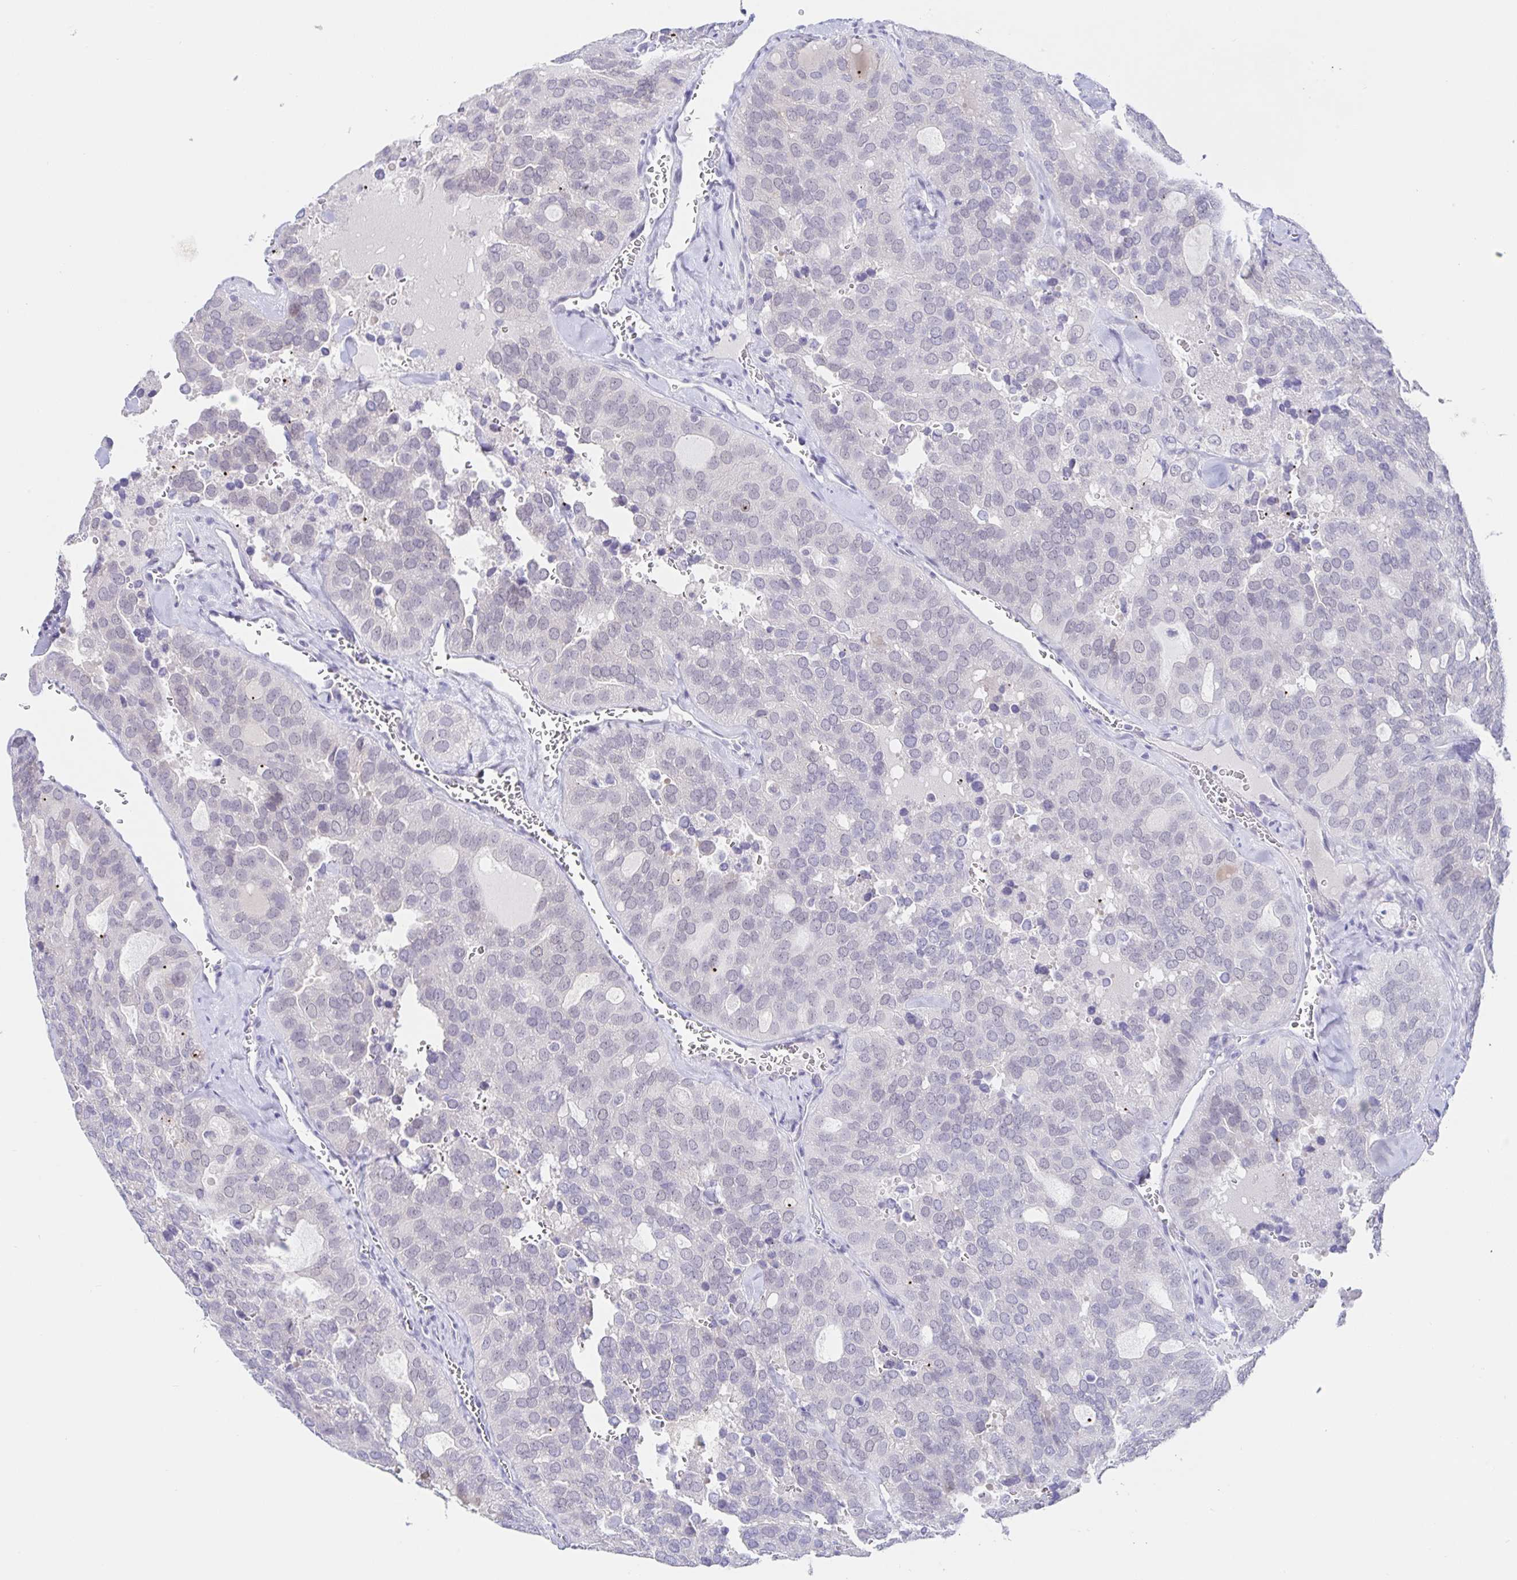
{"staining": {"intensity": "negative", "quantity": "none", "location": "none"}, "tissue": "thyroid cancer", "cell_type": "Tumor cells", "image_type": "cancer", "snomed": [{"axis": "morphology", "description": "Follicular adenoma carcinoma, NOS"}, {"axis": "topography", "description": "Thyroid gland"}], "caption": "A micrograph of thyroid follicular adenoma carcinoma stained for a protein reveals no brown staining in tumor cells.", "gene": "SIAH3", "patient": {"sex": "male", "age": 75}}